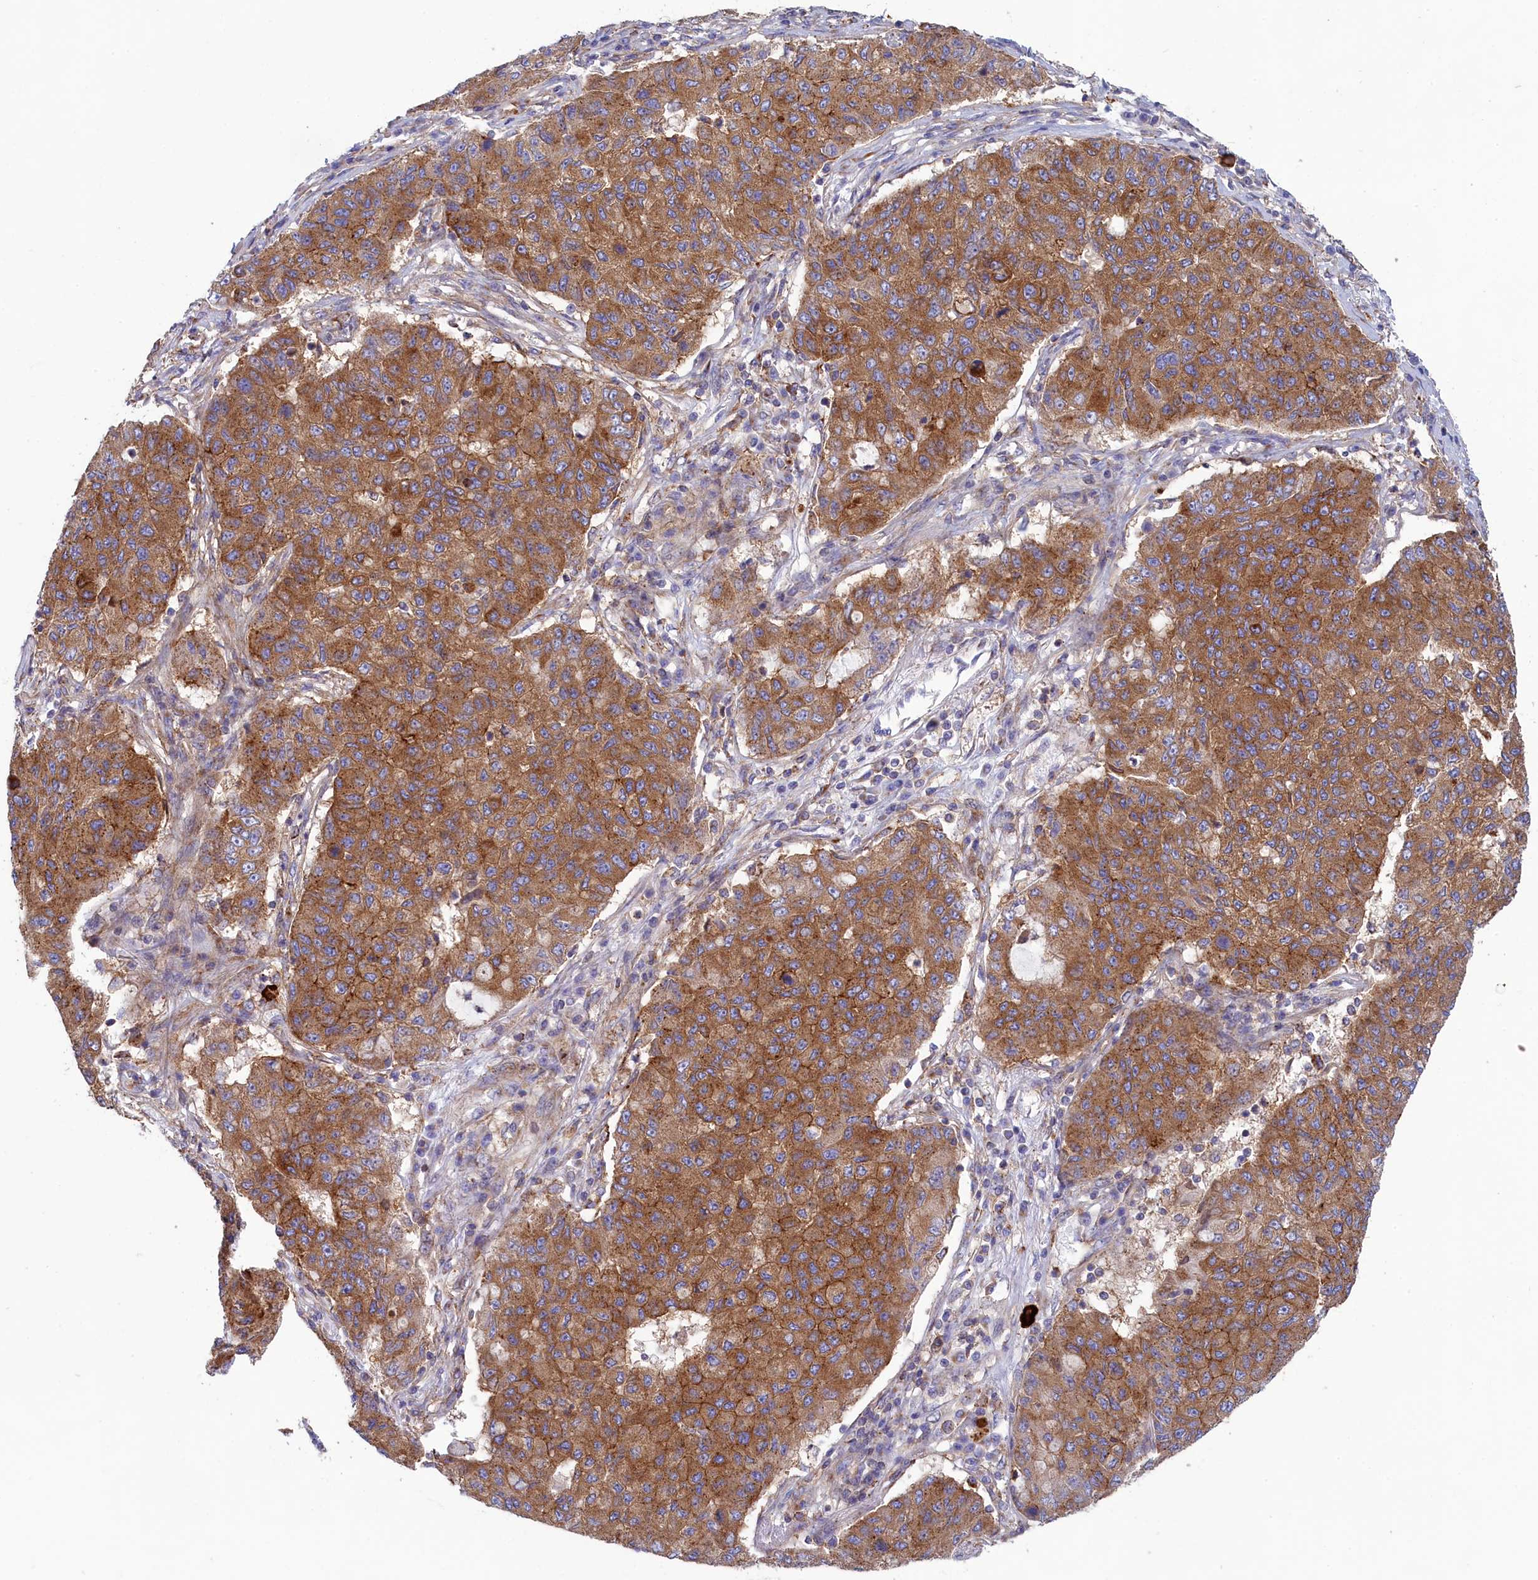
{"staining": {"intensity": "moderate", "quantity": ">75%", "location": "cytoplasmic/membranous"}, "tissue": "lung cancer", "cell_type": "Tumor cells", "image_type": "cancer", "snomed": [{"axis": "morphology", "description": "Squamous cell carcinoma, NOS"}, {"axis": "topography", "description": "Lung"}], "caption": "Approximately >75% of tumor cells in squamous cell carcinoma (lung) display moderate cytoplasmic/membranous protein staining as visualized by brown immunohistochemical staining.", "gene": "SCAMP4", "patient": {"sex": "male", "age": 74}}